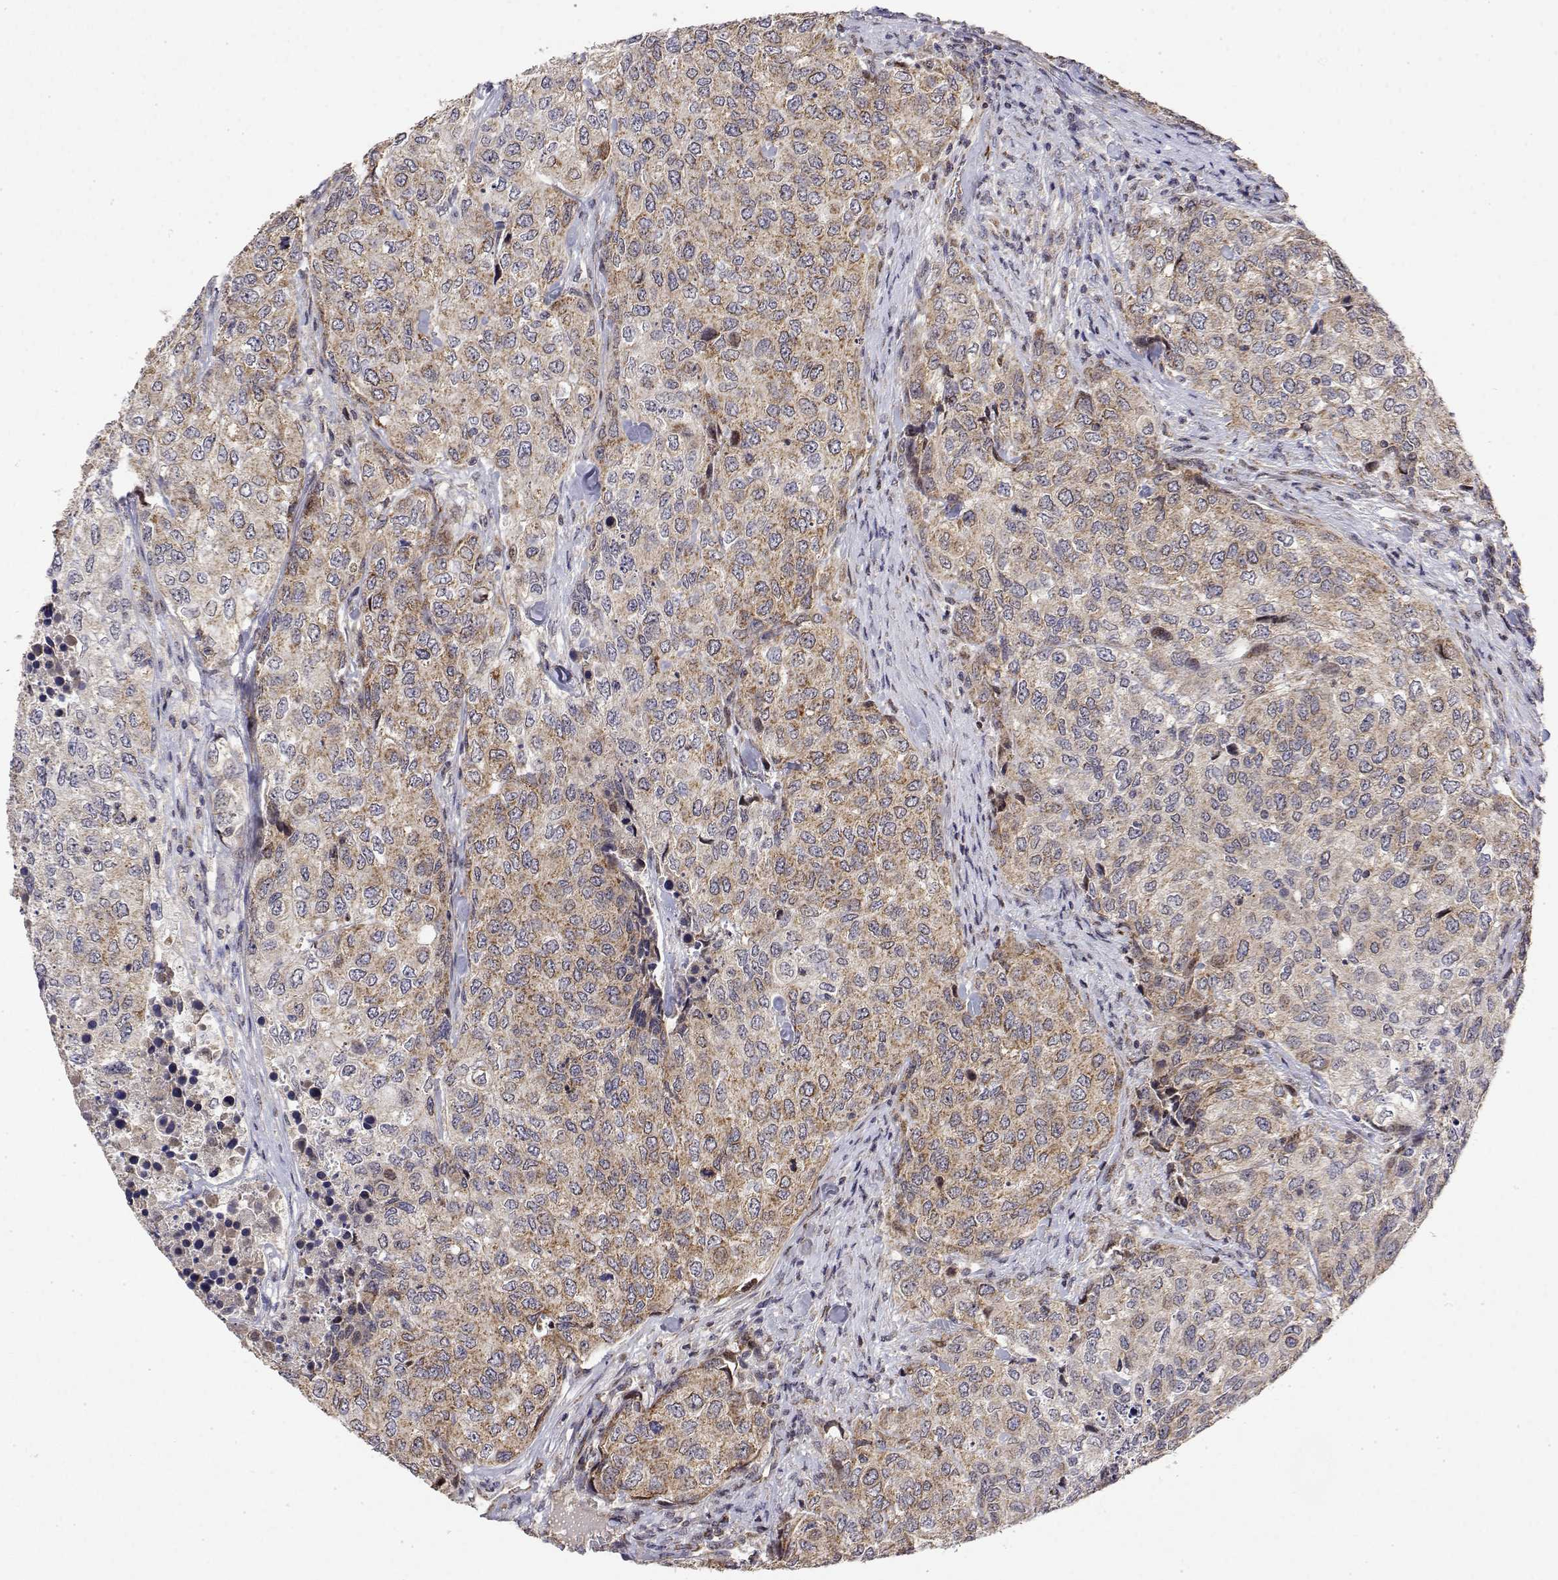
{"staining": {"intensity": "weak", "quantity": ">75%", "location": "cytoplasmic/membranous"}, "tissue": "urothelial cancer", "cell_type": "Tumor cells", "image_type": "cancer", "snomed": [{"axis": "morphology", "description": "Urothelial carcinoma, High grade"}, {"axis": "topography", "description": "Urinary bladder"}], "caption": "A brown stain shows weak cytoplasmic/membranous positivity of a protein in high-grade urothelial carcinoma tumor cells.", "gene": "GADD45GIP1", "patient": {"sex": "female", "age": 78}}